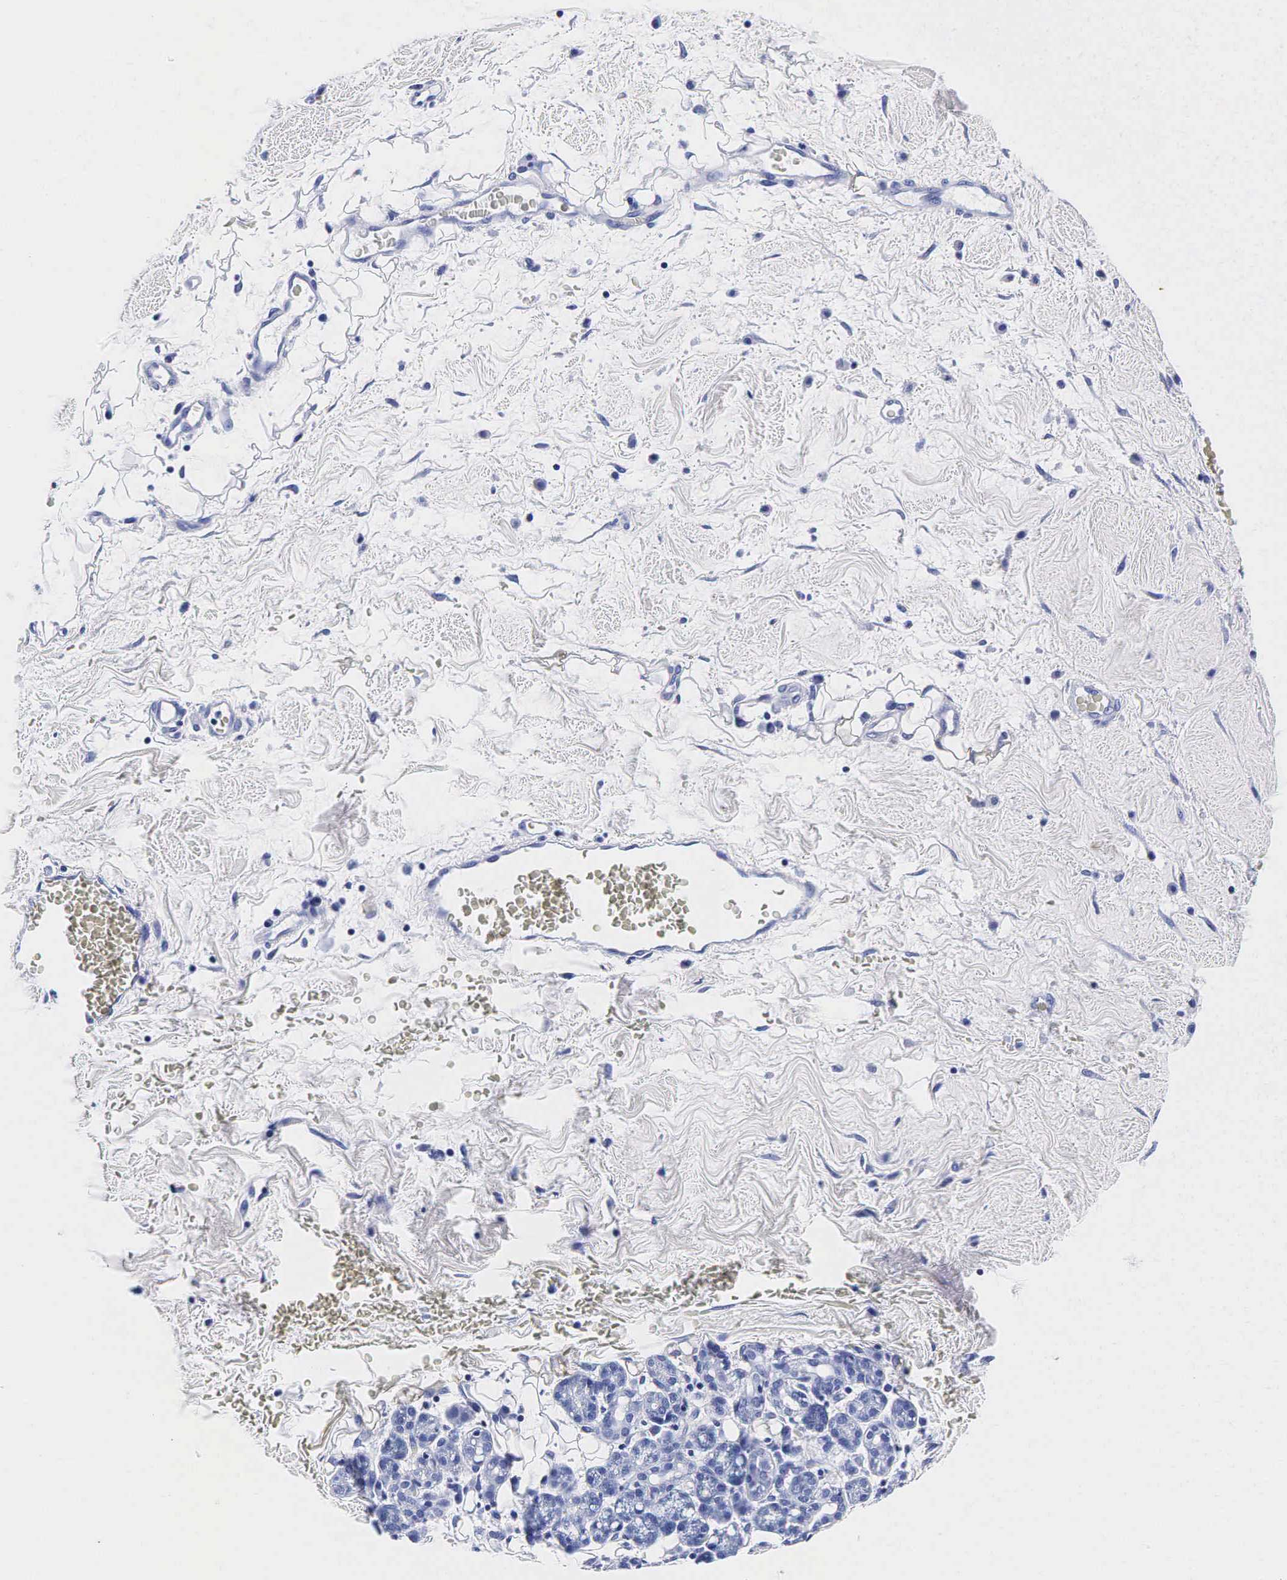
{"staining": {"intensity": "negative", "quantity": "none", "location": "none"}, "tissue": "skin cancer", "cell_type": "Tumor cells", "image_type": "cancer", "snomed": [{"axis": "morphology", "description": "Squamous cell carcinoma, NOS"}, {"axis": "topography", "description": "Skin"}], "caption": "This image is of skin squamous cell carcinoma stained with IHC to label a protein in brown with the nuclei are counter-stained blue. There is no staining in tumor cells.", "gene": "TG", "patient": {"sex": "male", "age": 84}}